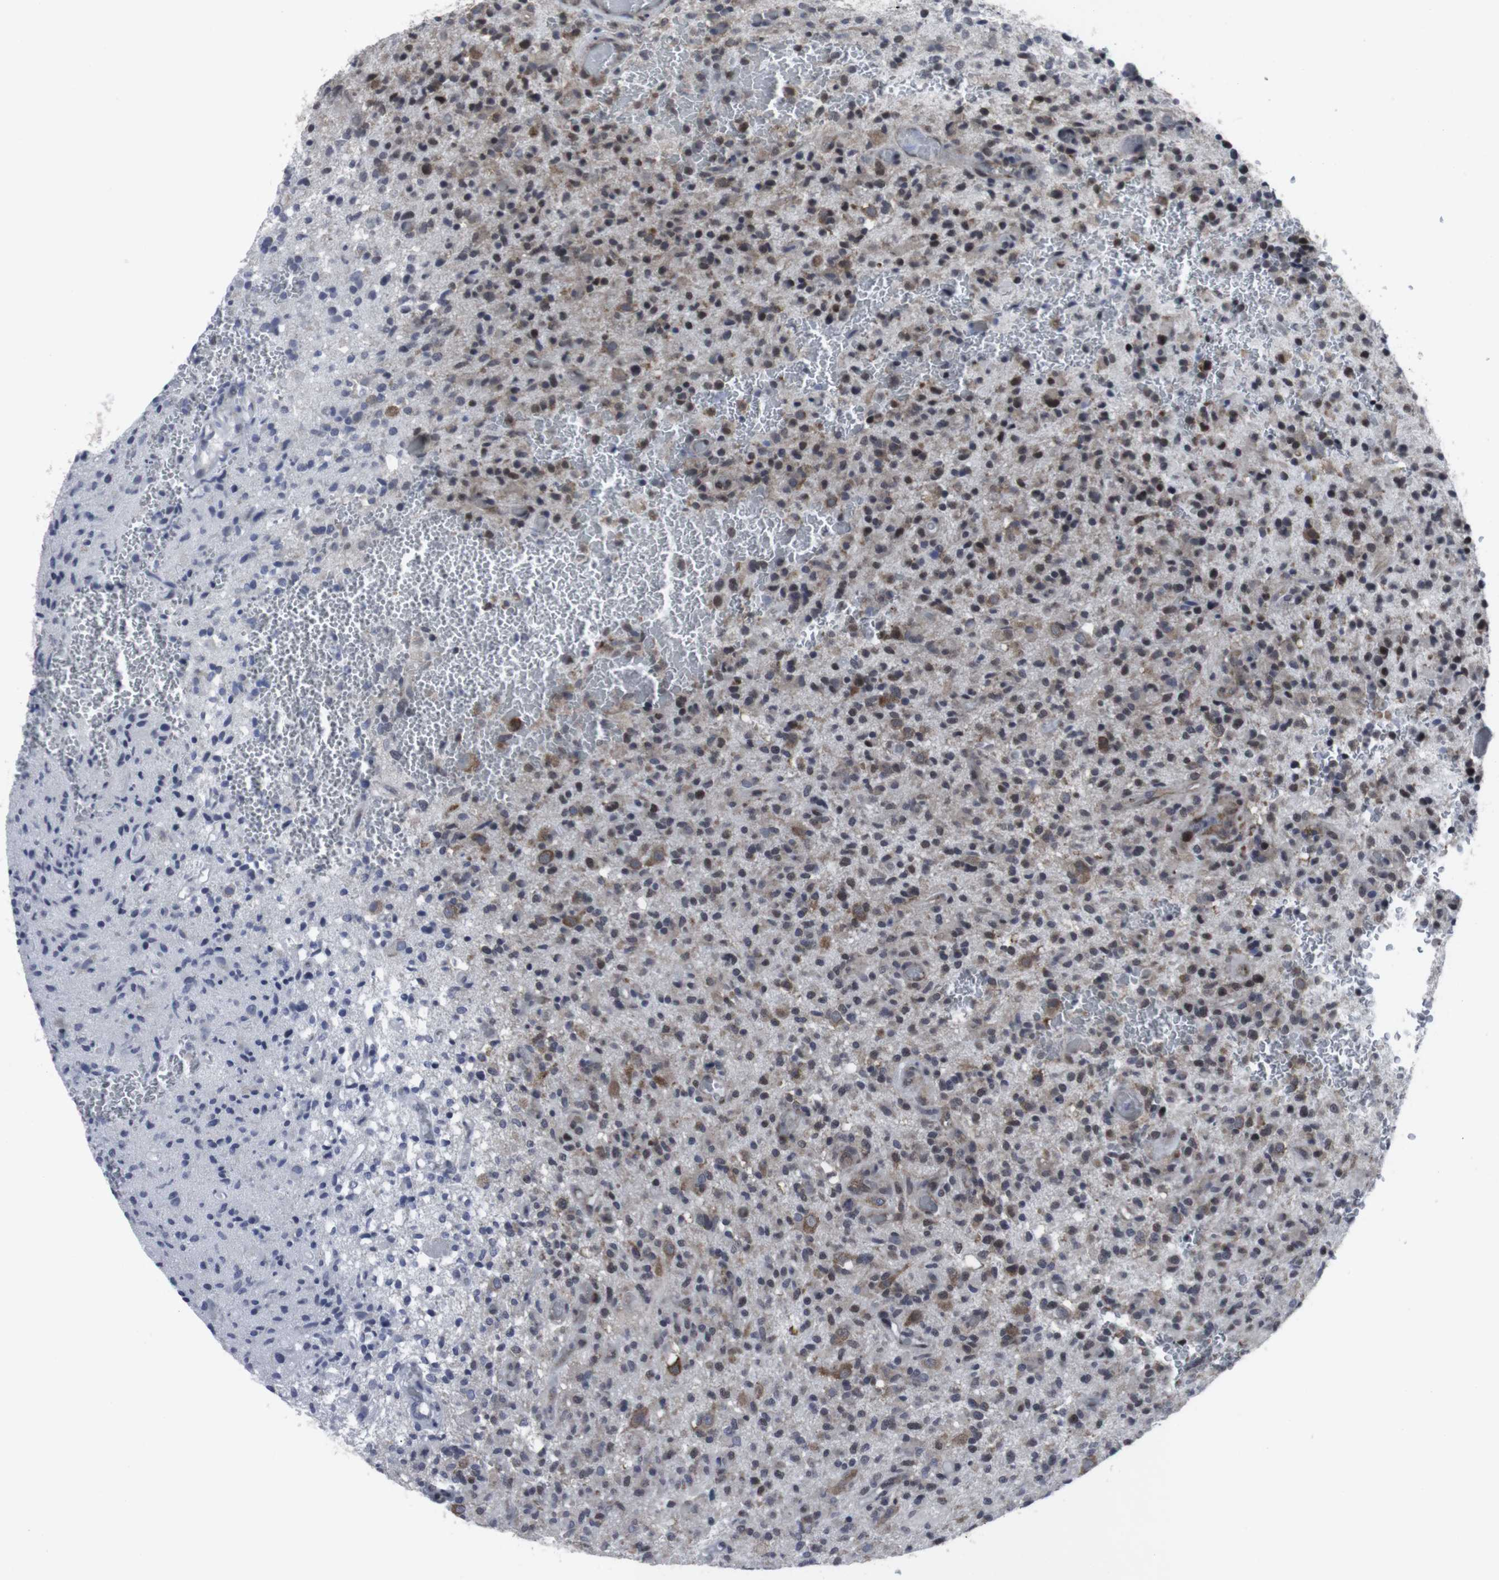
{"staining": {"intensity": "strong", "quantity": ">75%", "location": "cytoplasmic/membranous,nuclear"}, "tissue": "glioma", "cell_type": "Tumor cells", "image_type": "cancer", "snomed": [{"axis": "morphology", "description": "Glioma, malignant, High grade"}, {"axis": "topography", "description": "Brain"}], "caption": "Human malignant high-grade glioma stained with a brown dye reveals strong cytoplasmic/membranous and nuclear positive positivity in approximately >75% of tumor cells.", "gene": "GEMIN2", "patient": {"sex": "male", "age": 71}}